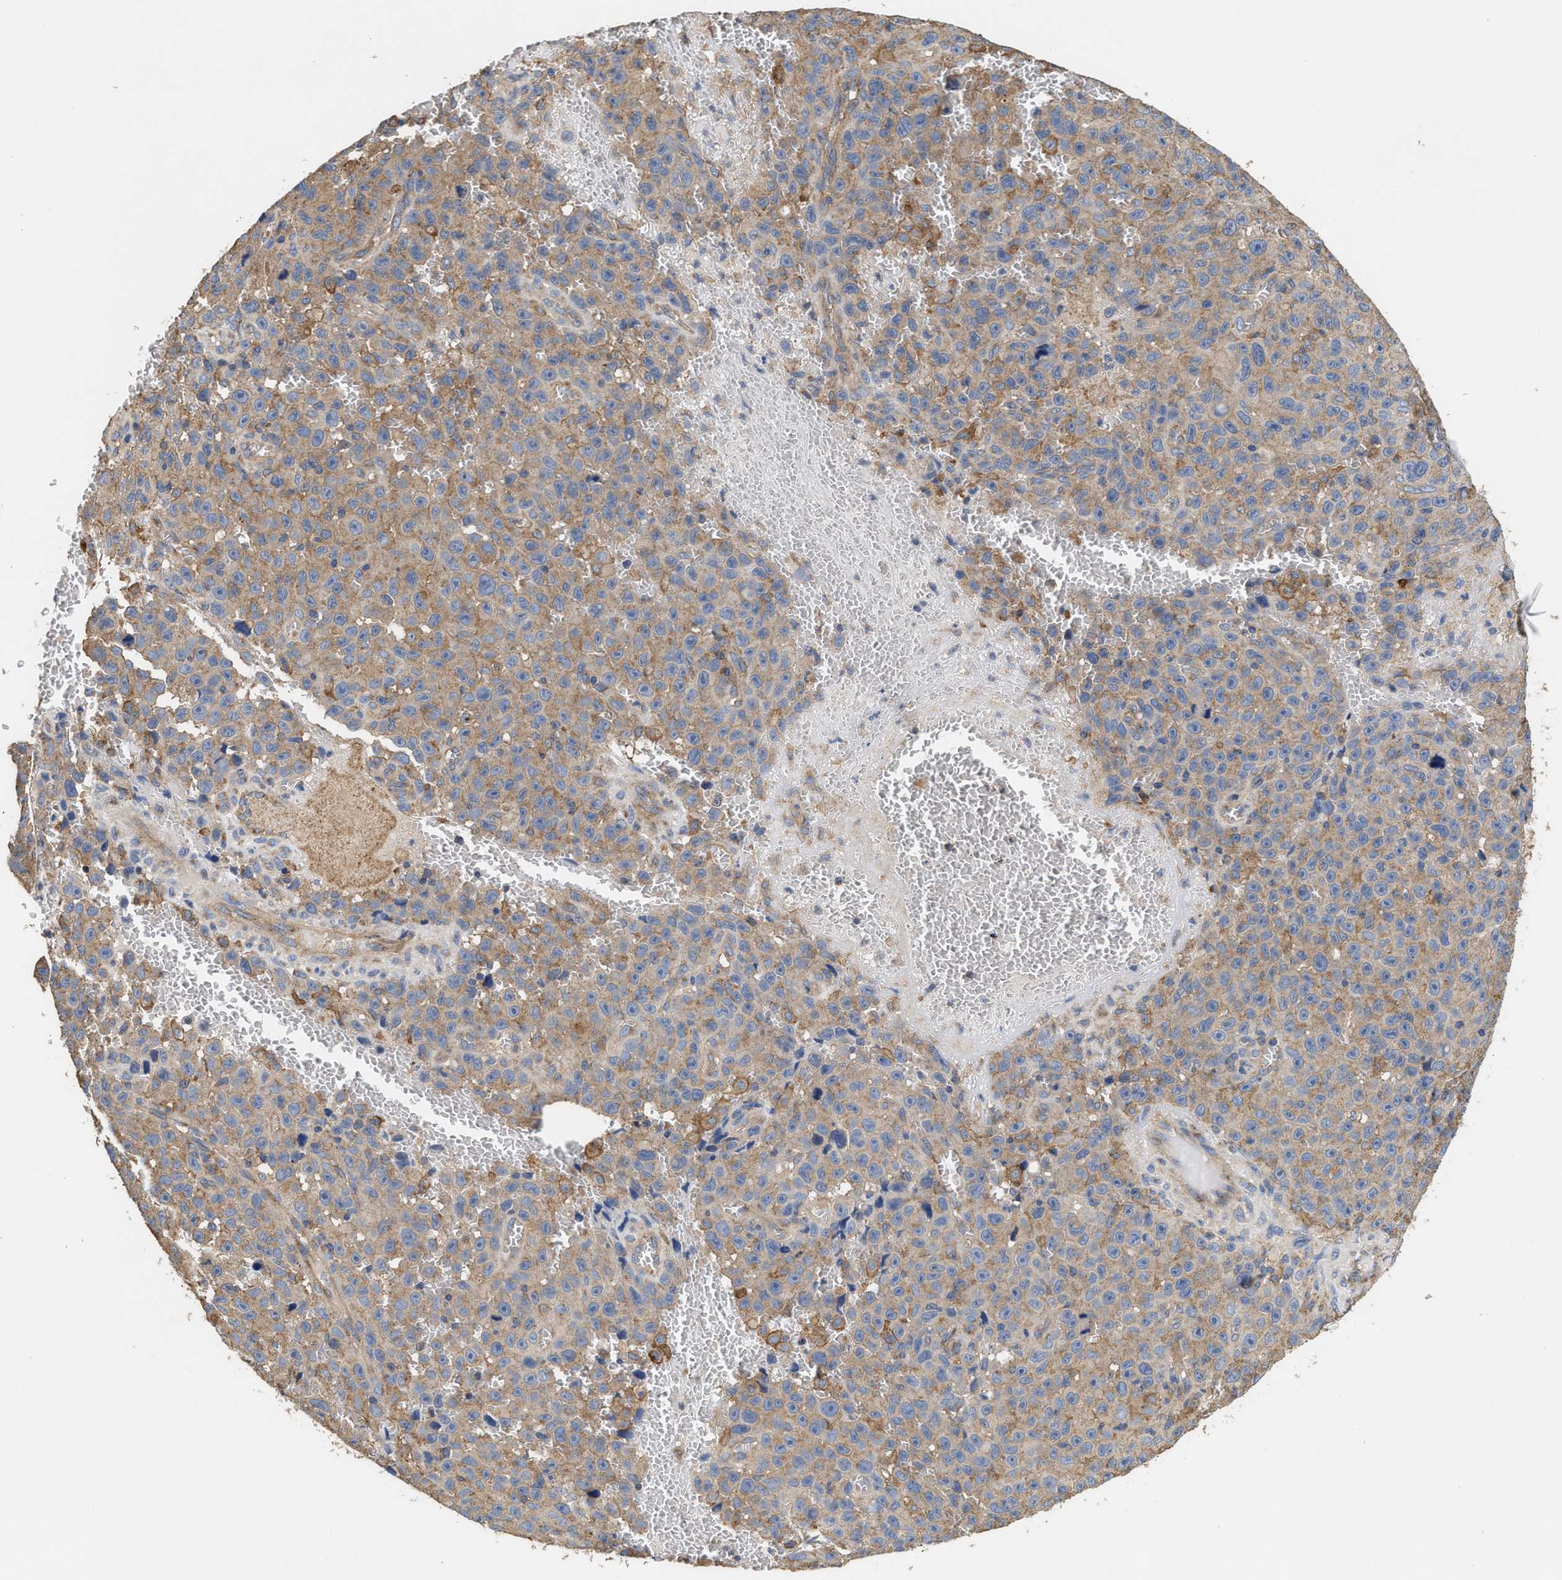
{"staining": {"intensity": "weak", "quantity": ">75%", "location": "cytoplasmic/membranous"}, "tissue": "melanoma", "cell_type": "Tumor cells", "image_type": "cancer", "snomed": [{"axis": "morphology", "description": "Malignant melanoma, NOS"}, {"axis": "topography", "description": "Skin"}], "caption": "About >75% of tumor cells in malignant melanoma show weak cytoplasmic/membranous protein positivity as visualized by brown immunohistochemical staining.", "gene": "KLB", "patient": {"sex": "female", "age": 82}}